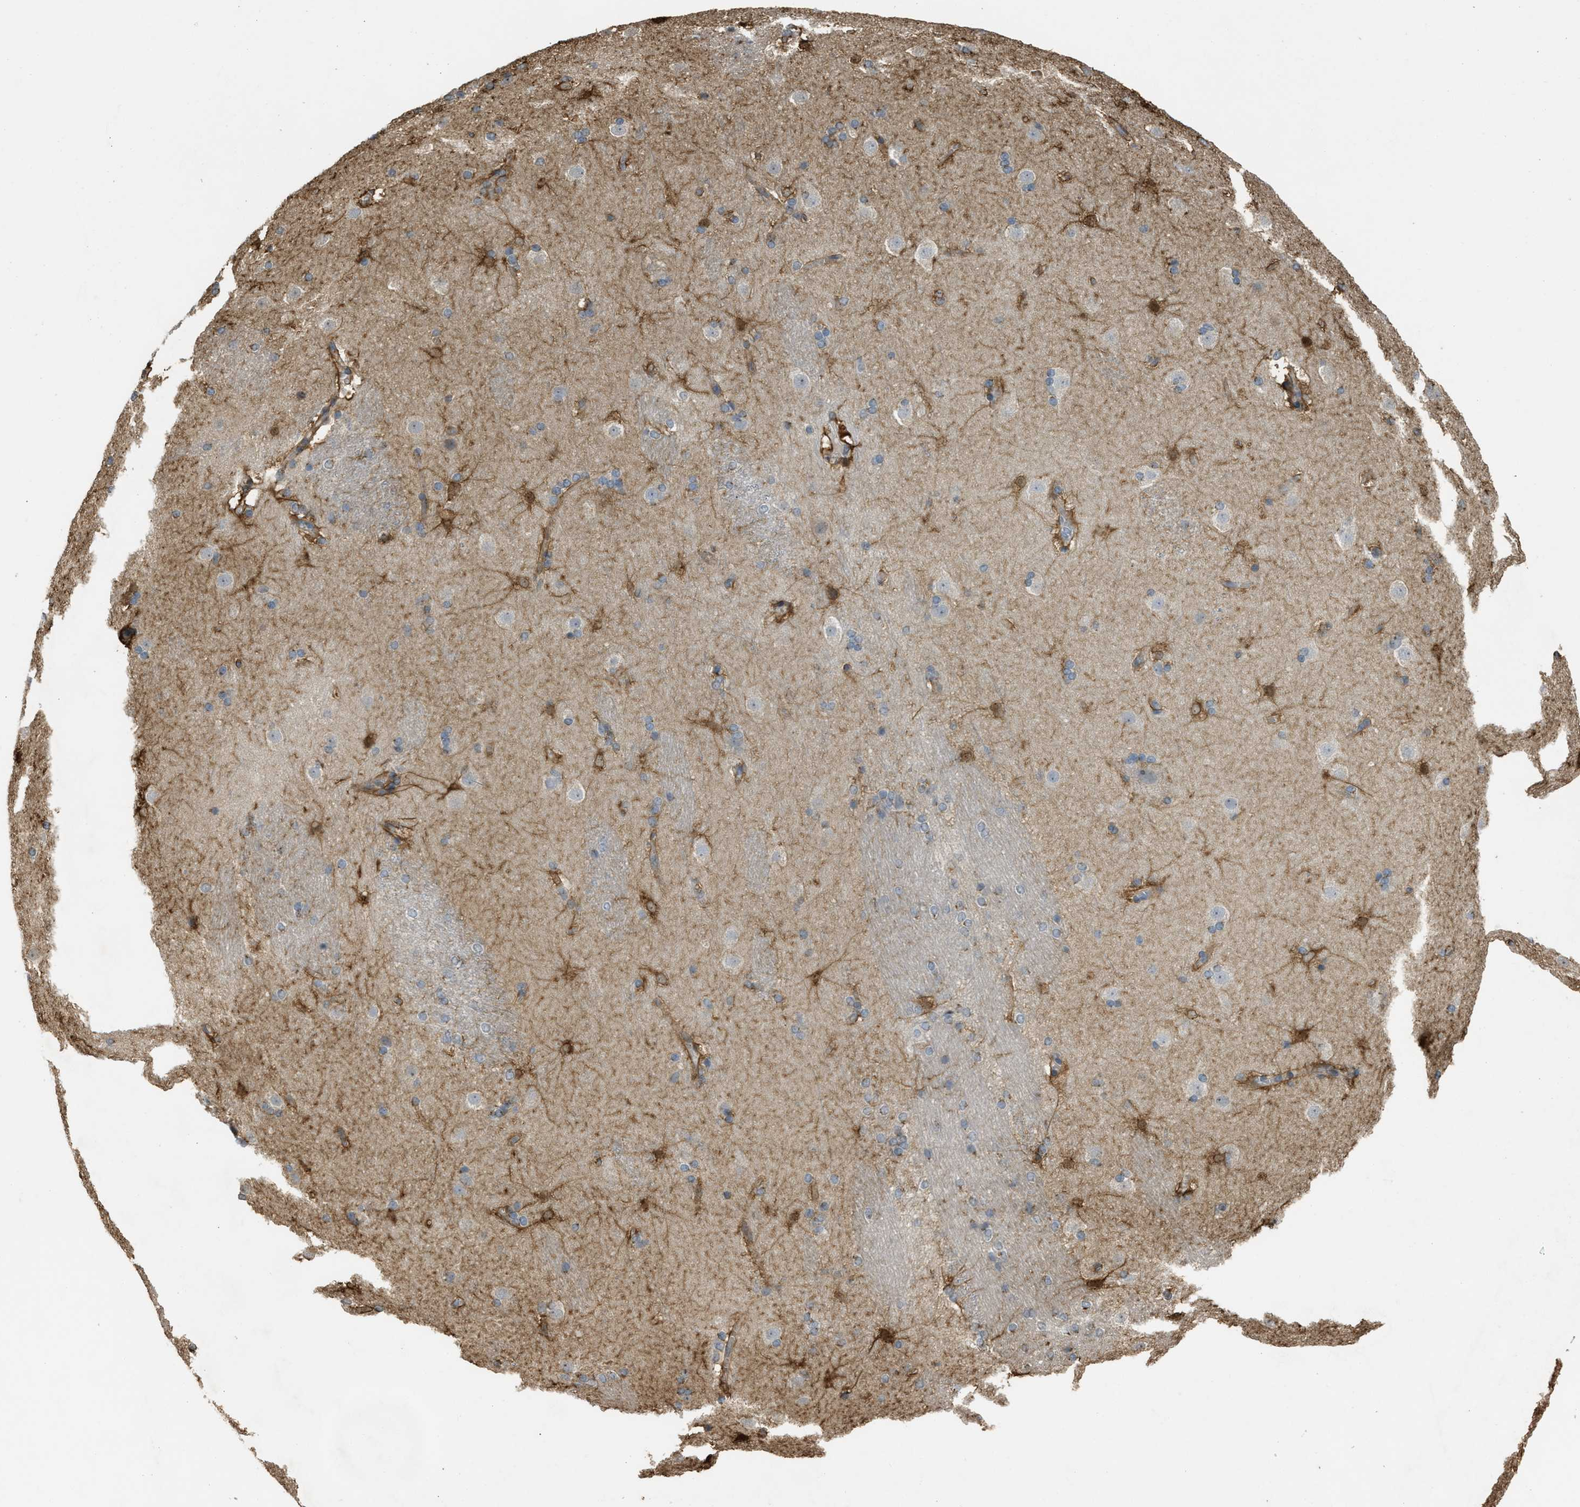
{"staining": {"intensity": "moderate", "quantity": "25%-75%", "location": "cytoplasmic/membranous"}, "tissue": "caudate", "cell_type": "Glial cells", "image_type": "normal", "snomed": [{"axis": "morphology", "description": "Normal tissue, NOS"}, {"axis": "topography", "description": "Lateral ventricle wall"}], "caption": "Immunohistochemistry (IHC) histopathology image of normal caudate stained for a protein (brown), which reveals medium levels of moderate cytoplasmic/membranous staining in approximately 25%-75% of glial cells.", "gene": "BAG3", "patient": {"sex": "female", "age": 19}}